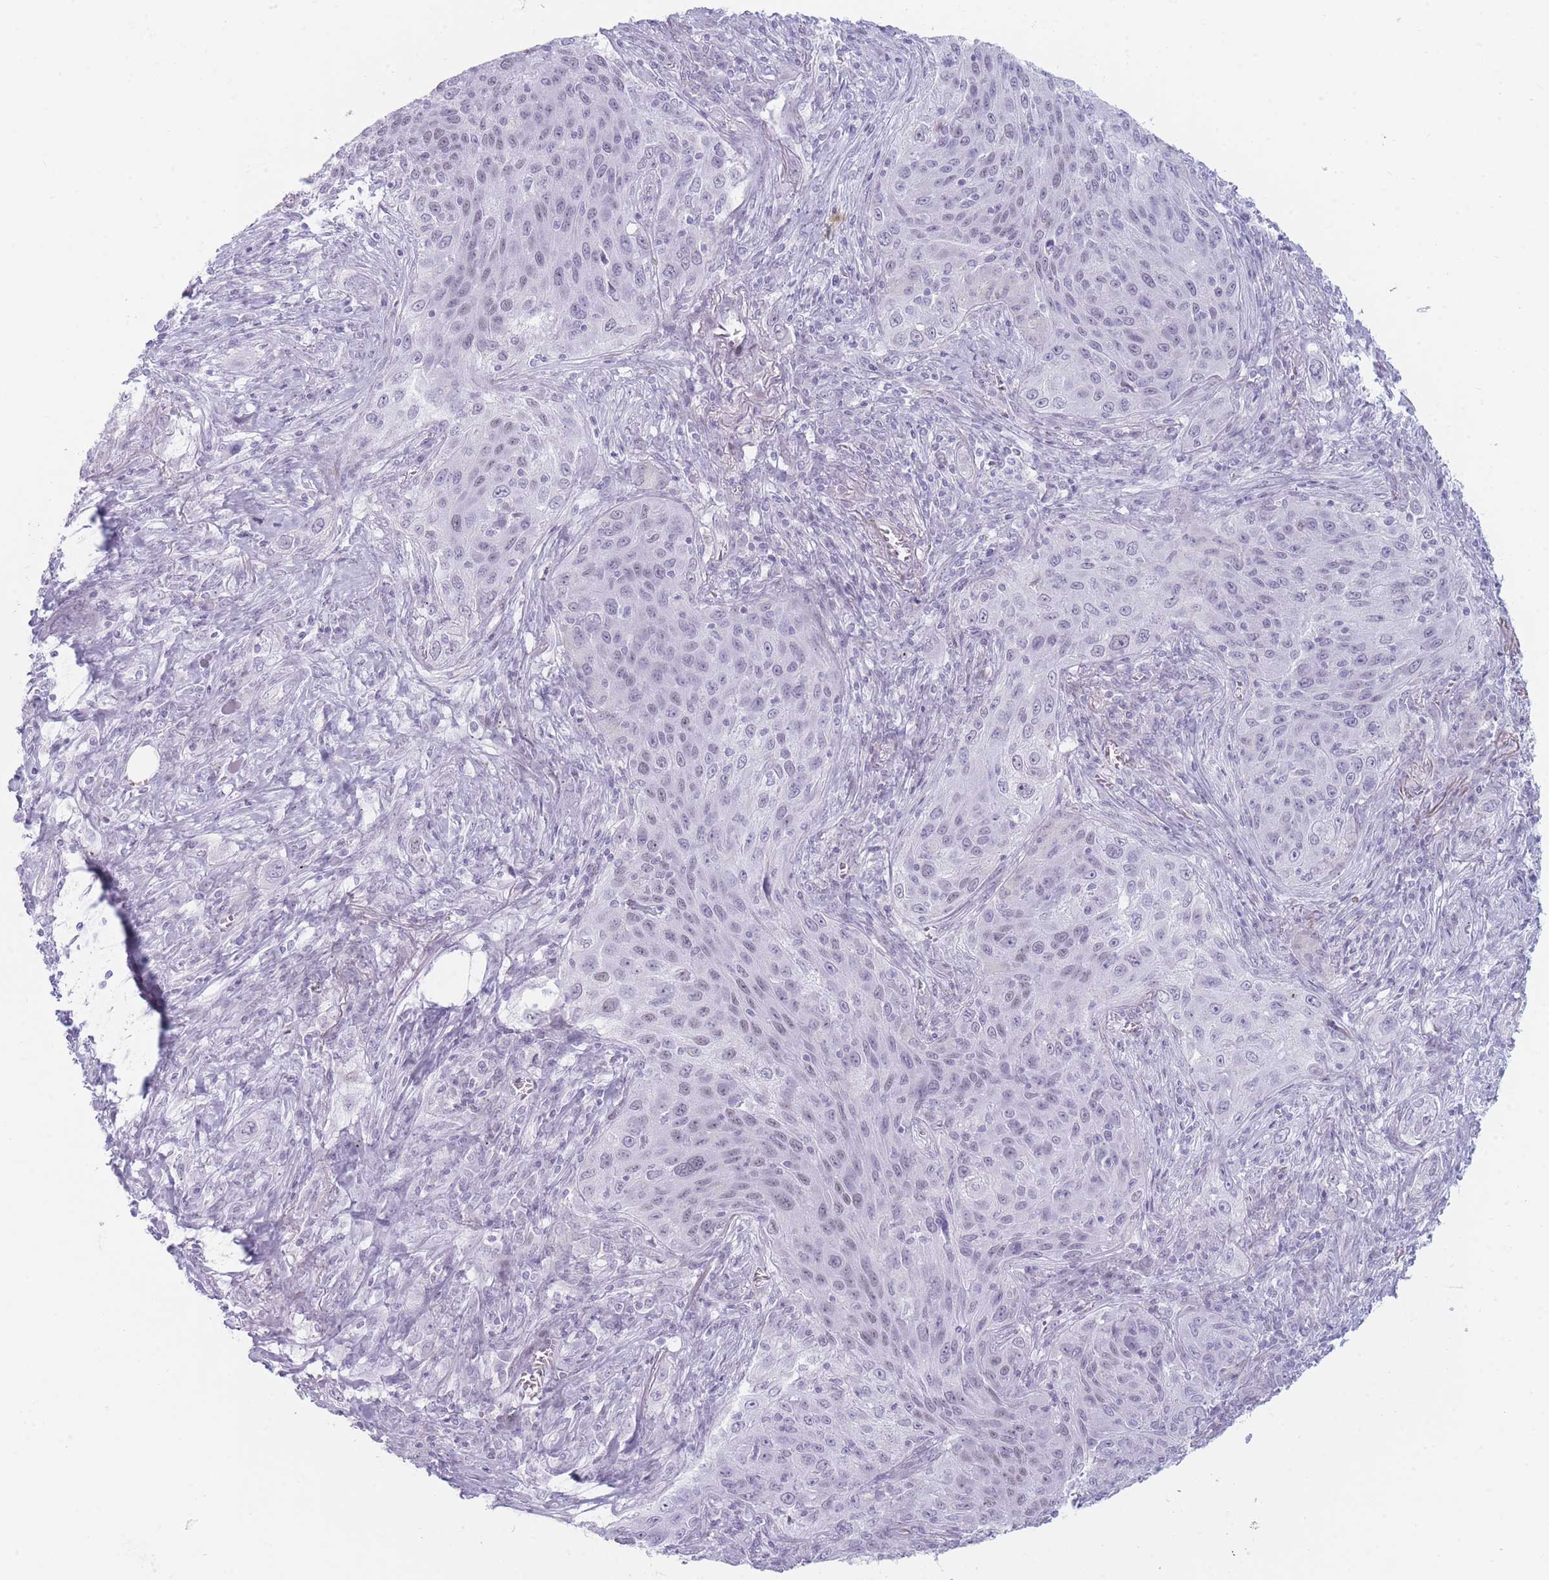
{"staining": {"intensity": "negative", "quantity": "none", "location": "none"}, "tissue": "lung cancer", "cell_type": "Tumor cells", "image_type": "cancer", "snomed": [{"axis": "morphology", "description": "Squamous cell carcinoma, NOS"}, {"axis": "topography", "description": "Lung"}], "caption": "Lung squamous cell carcinoma was stained to show a protein in brown. There is no significant expression in tumor cells.", "gene": "IFNA6", "patient": {"sex": "female", "age": 69}}